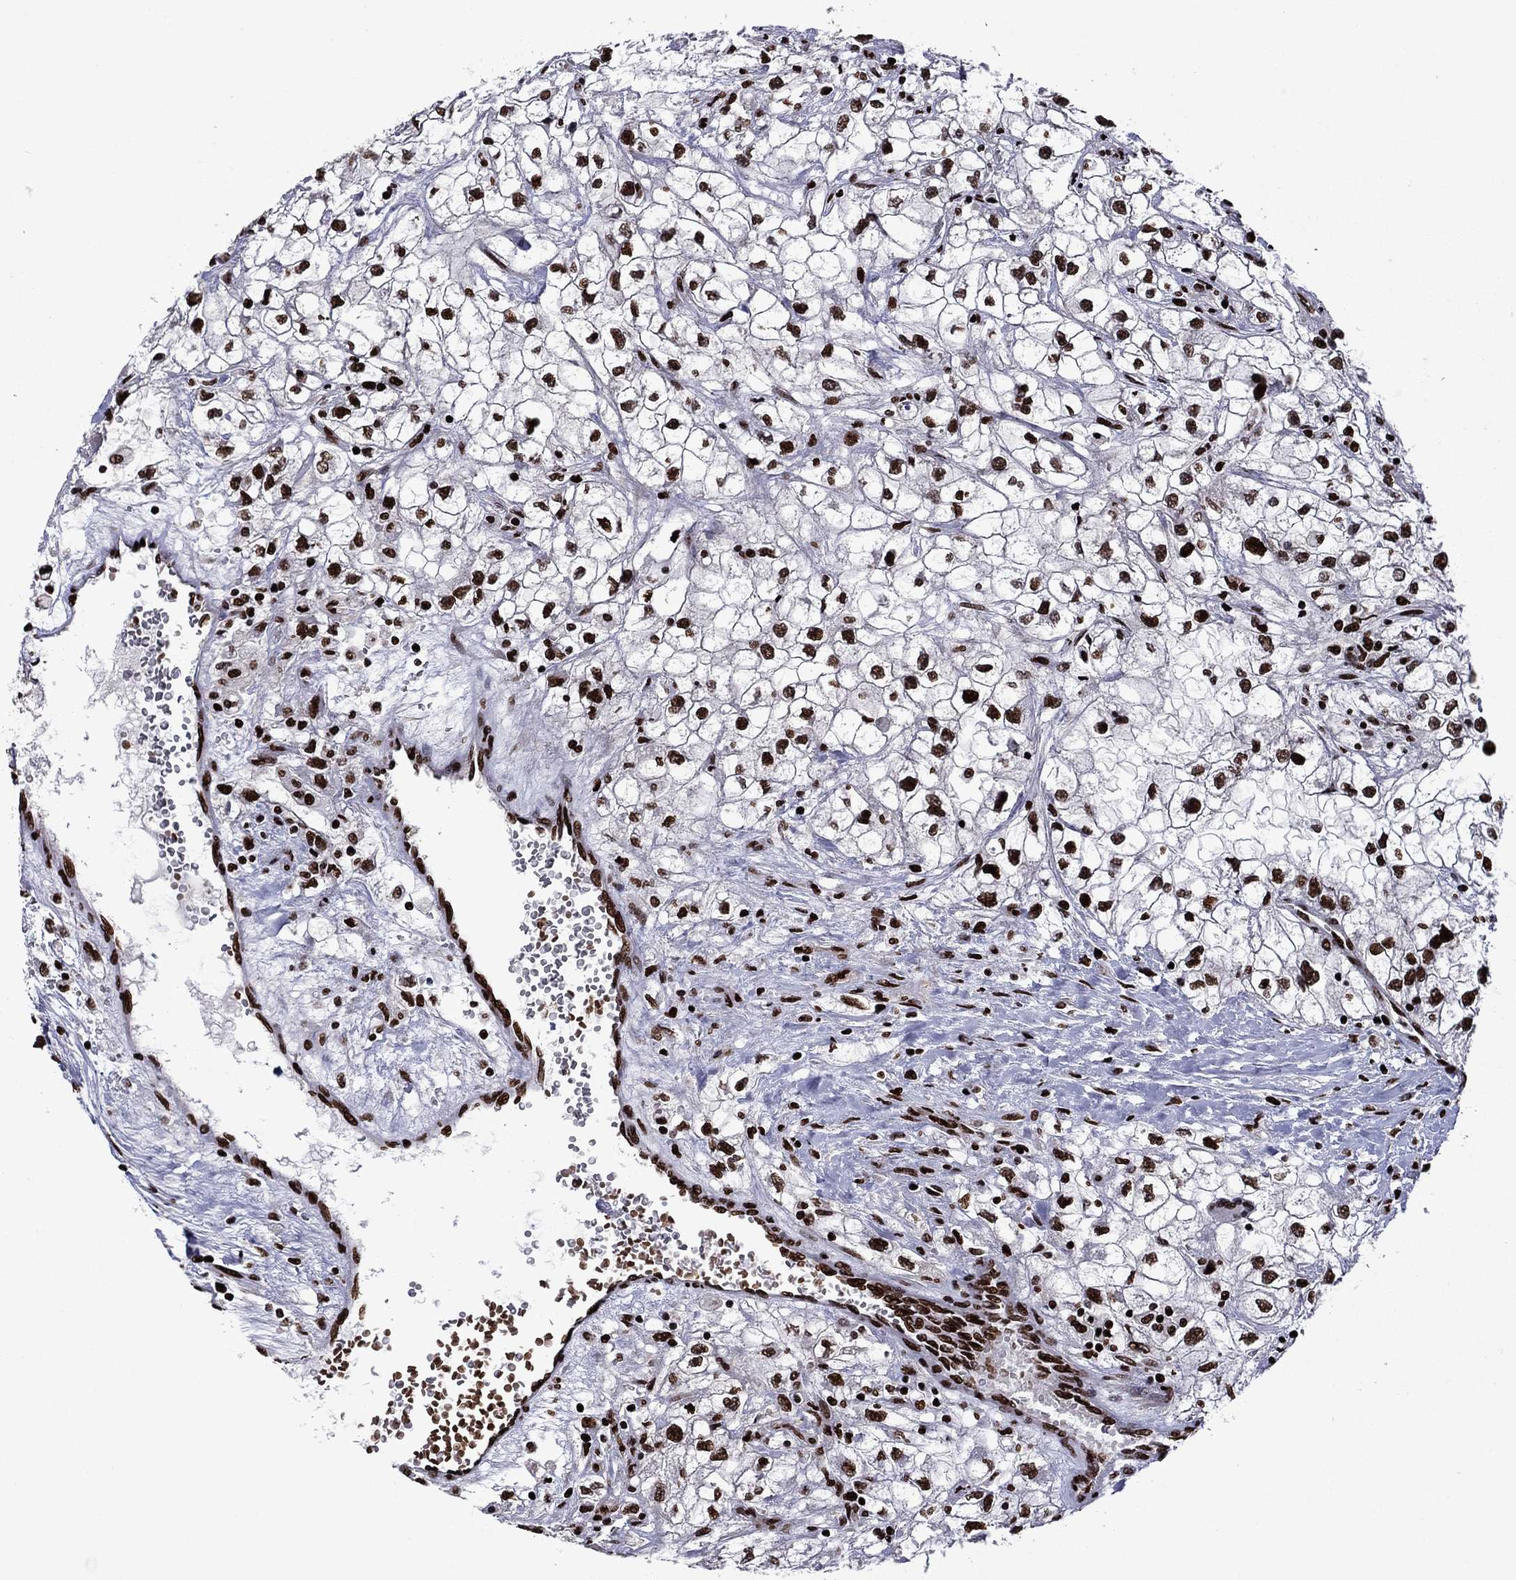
{"staining": {"intensity": "strong", "quantity": ">75%", "location": "nuclear"}, "tissue": "renal cancer", "cell_type": "Tumor cells", "image_type": "cancer", "snomed": [{"axis": "morphology", "description": "Adenocarcinoma, NOS"}, {"axis": "topography", "description": "Kidney"}], "caption": "IHC of renal cancer (adenocarcinoma) reveals high levels of strong nuclear positivity in about >75% of tumor cells. The protein of interest is stained brown, and the nuclei are stained in blue (DAB (3,3'-diaminobenzidine) IHC with brightfield microscopy, high magnification).", "gene": "LIMK1", "patient": {"sex": "male", "age": 59}}